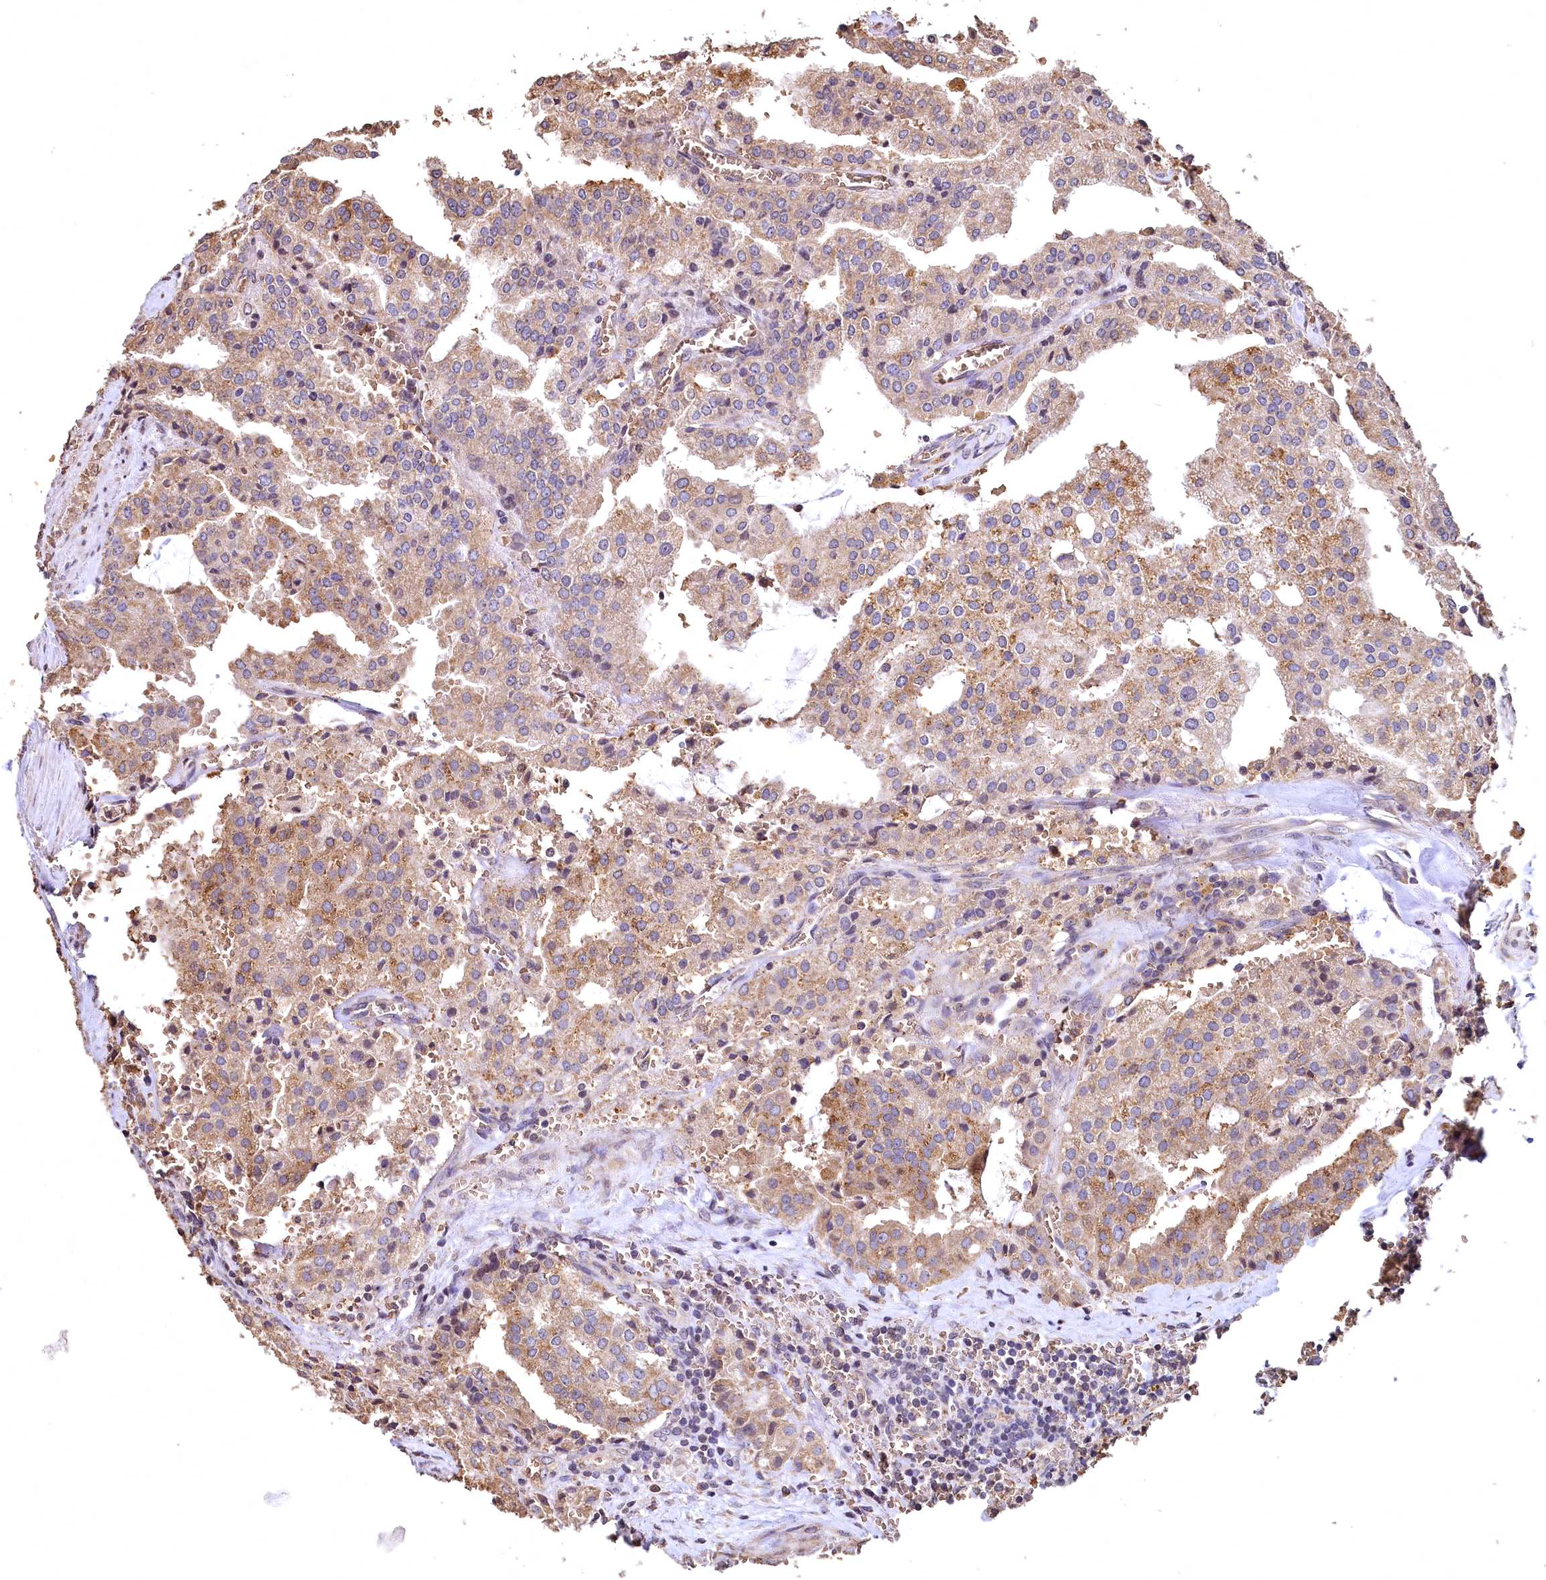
{"staining": {"intensity": "moderate", "quantity": ">75%", "location": "cytoplasmic/membranous"}, "tissue": "prostate cancer", "cell_type": "Tumor cells", "image_type": "cancer", "snomed": [{"axis": "morphology", "description": "Adenocarcinoma, High grade"}, {"axis": "topography", "description": "Prostate"}], "caption": "Prostate cancer stained with a brown dye demonstrates moderate cytoplasmic/membranous positive positivity in approximately >75% of tumor cells.", "gene": "SPTA1", "patient": {"sex": "male", "age": 68}}